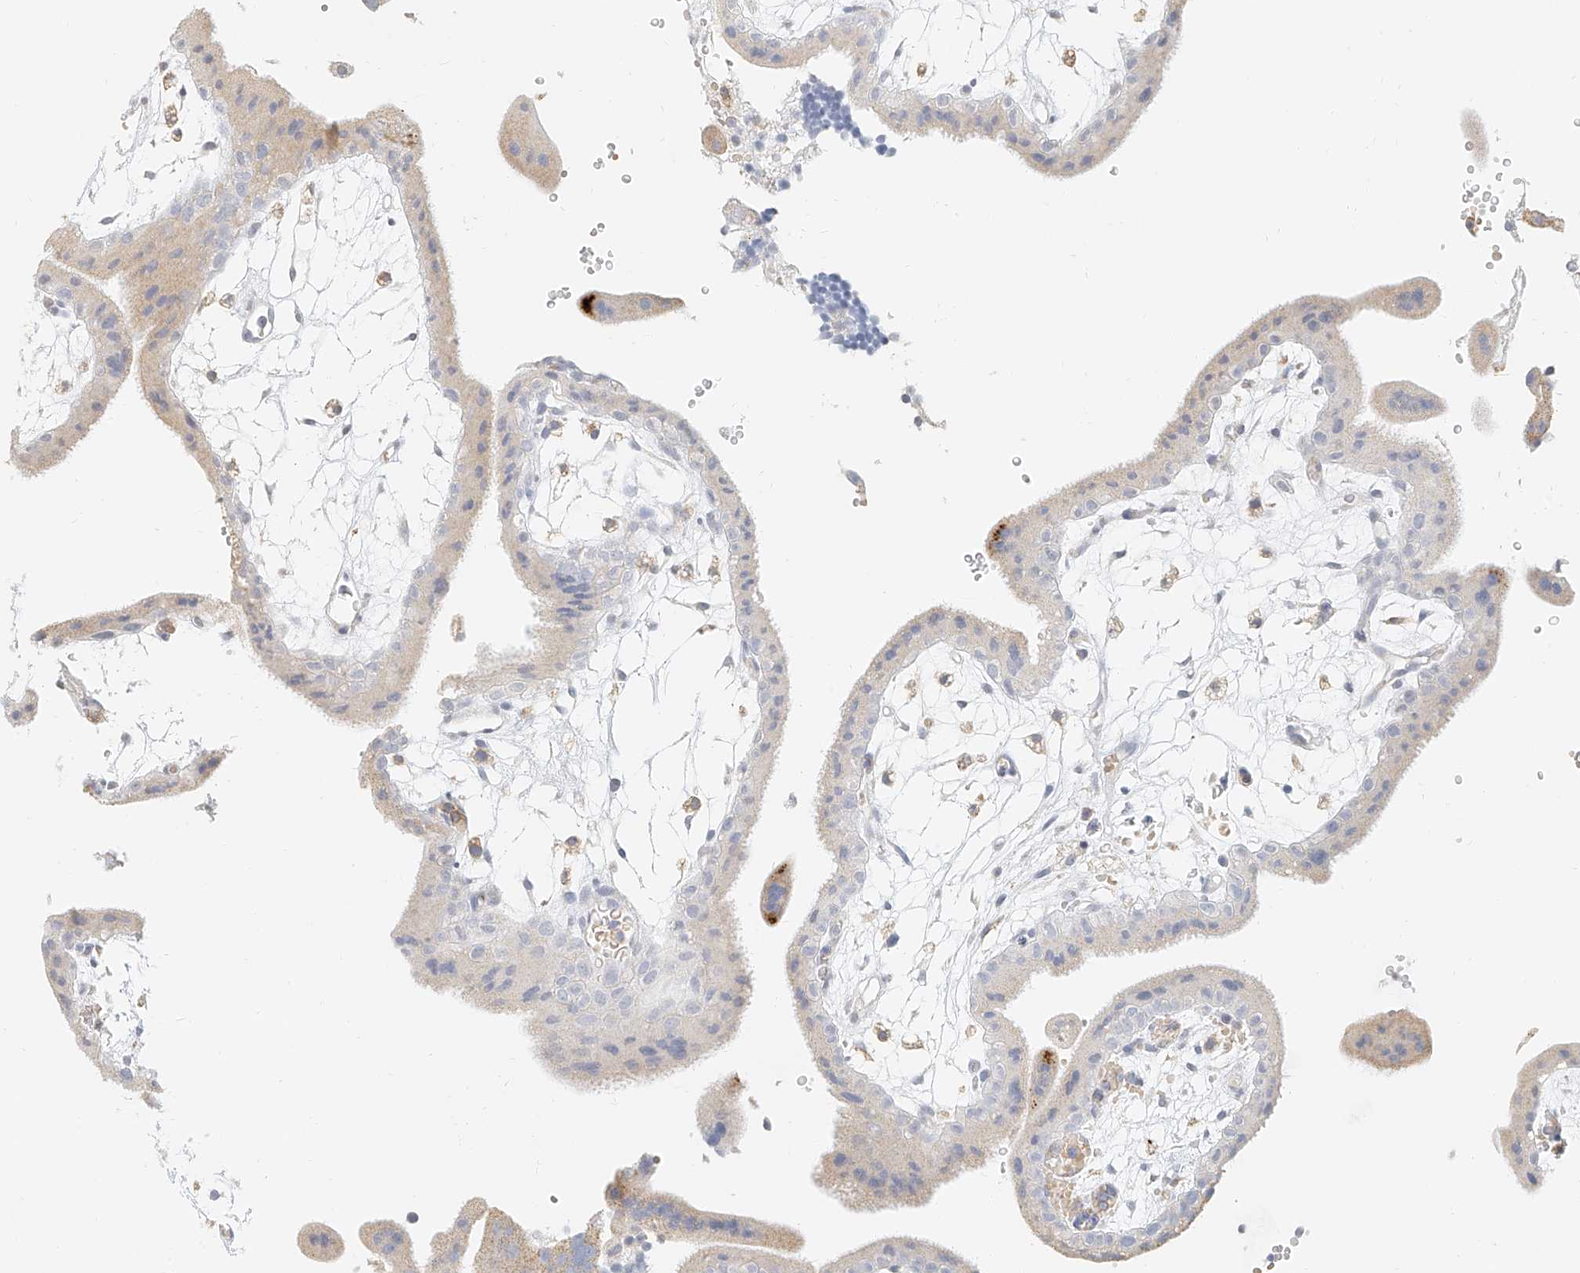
{"staining": {"intensity": "weak", "quantity": "25%-75%", "location": "cytoplasmic/membranous"}, "tissue": "placenta", "cell_type": "Trophoblastic cells", "image_type": "normal", "snomed": [{"axis": "morphology", "description": "Normal tissue, NOS"}, {"axis": "topography", "description": "Placenta"}], "caption": "The image demonstrates a brown stain indicating the presence of a protein in the cytoplasmic/membranous of trophoblastic cells in placenta.", "gene": "CXorf58", "patient": {"sex": "female", "age": 18}}